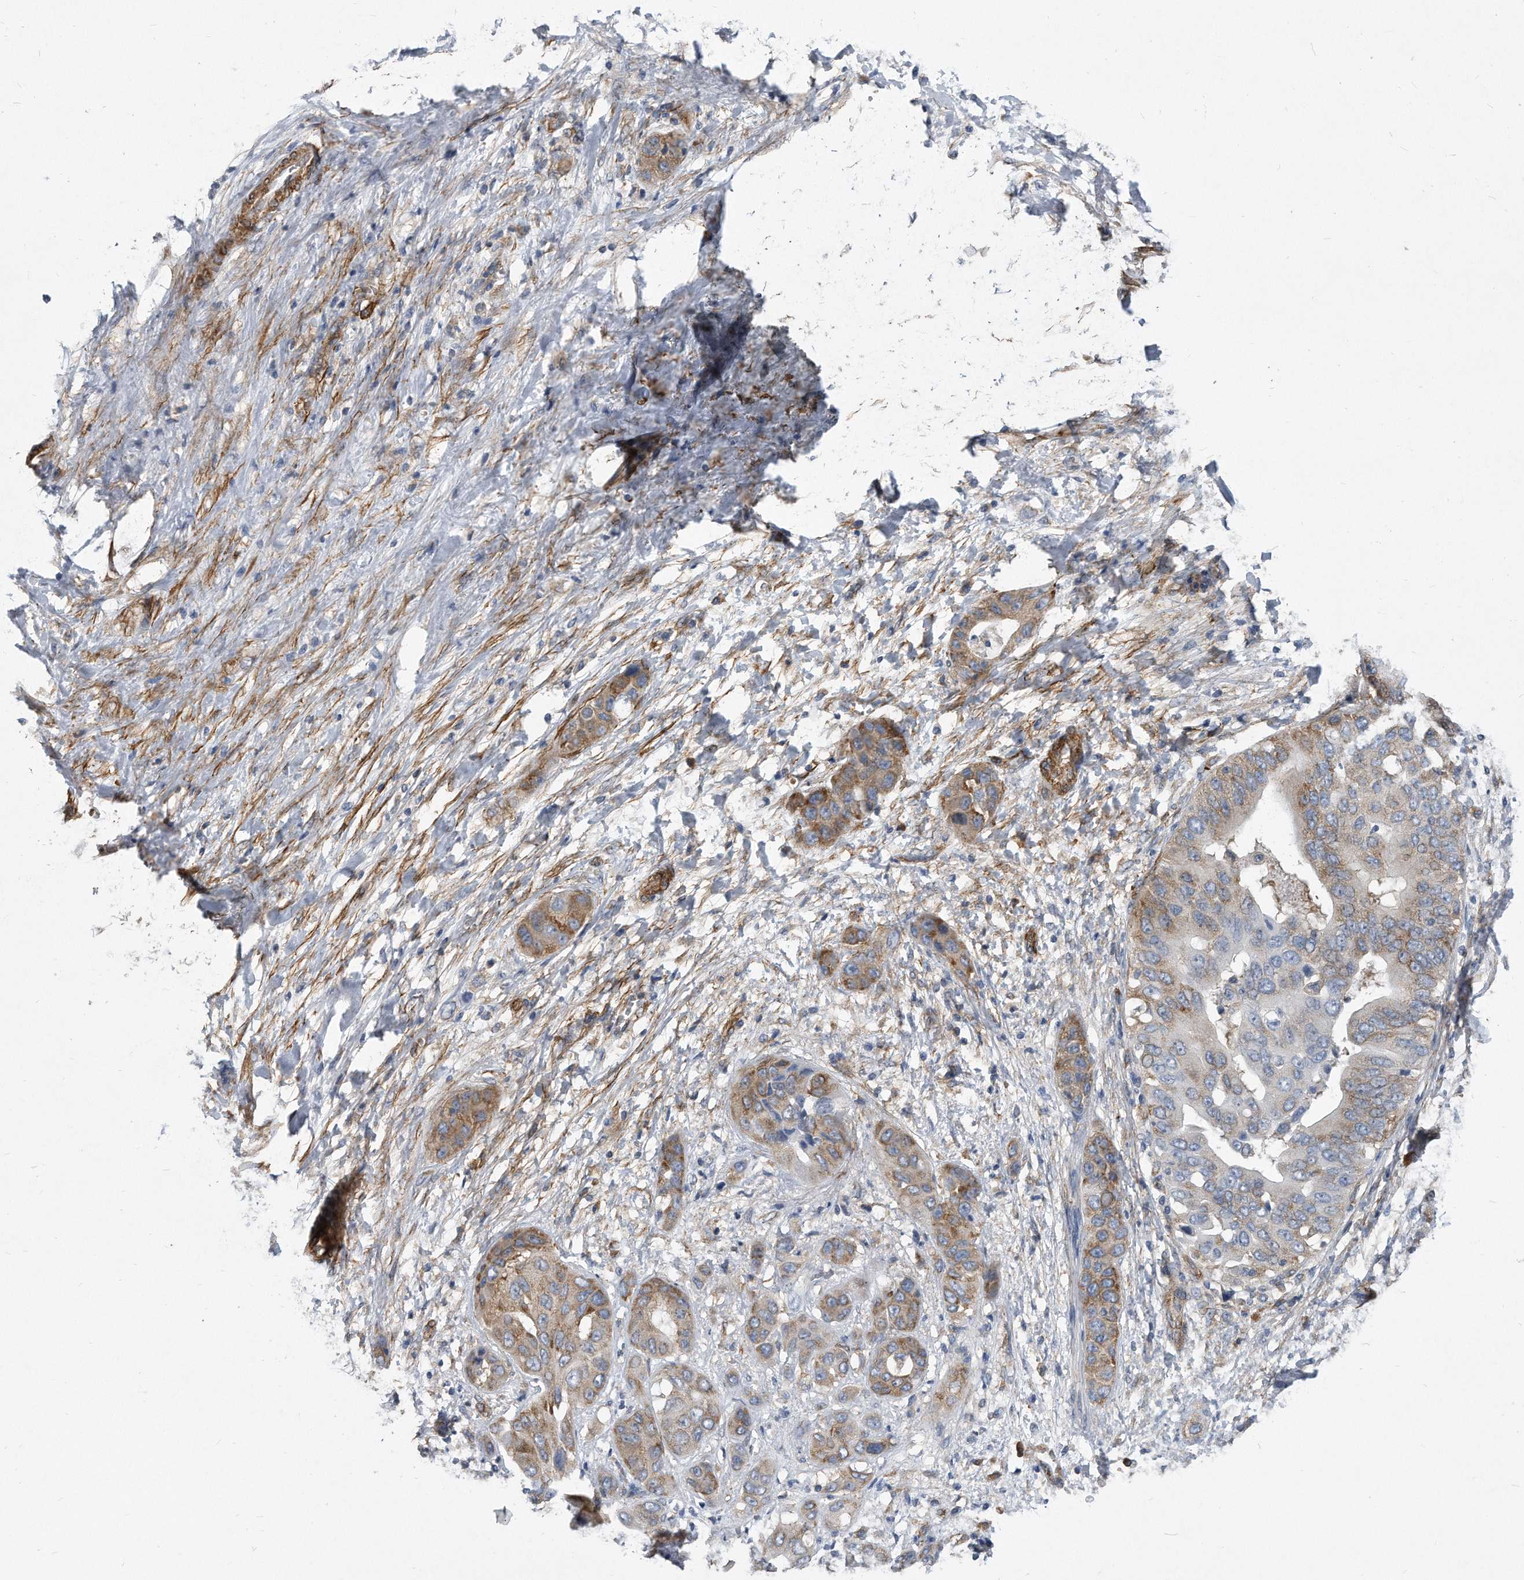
{"staining": {"intensity": "moderate", "quantity": "25%-75%", "location": "cytoplasmic/membranous"}, "tissue": "liver cancer", "cell_type": "Tumor cells", "image_type": "cancer", "snomed": [{"axis": "morphology", "description": "Cholangiocarcinoma"}, {"axis": "topography", "description": "Liver"}], "caption": "Immunohistochemistry of liver cancer (cholangiocarcinoma) displays medium levels of moderate cytoplasmic/membranous positivity in about 25%-75% of tumor cells.", "gene": "EIF2B4", "patient": {"sex": "female", "age": 52}}